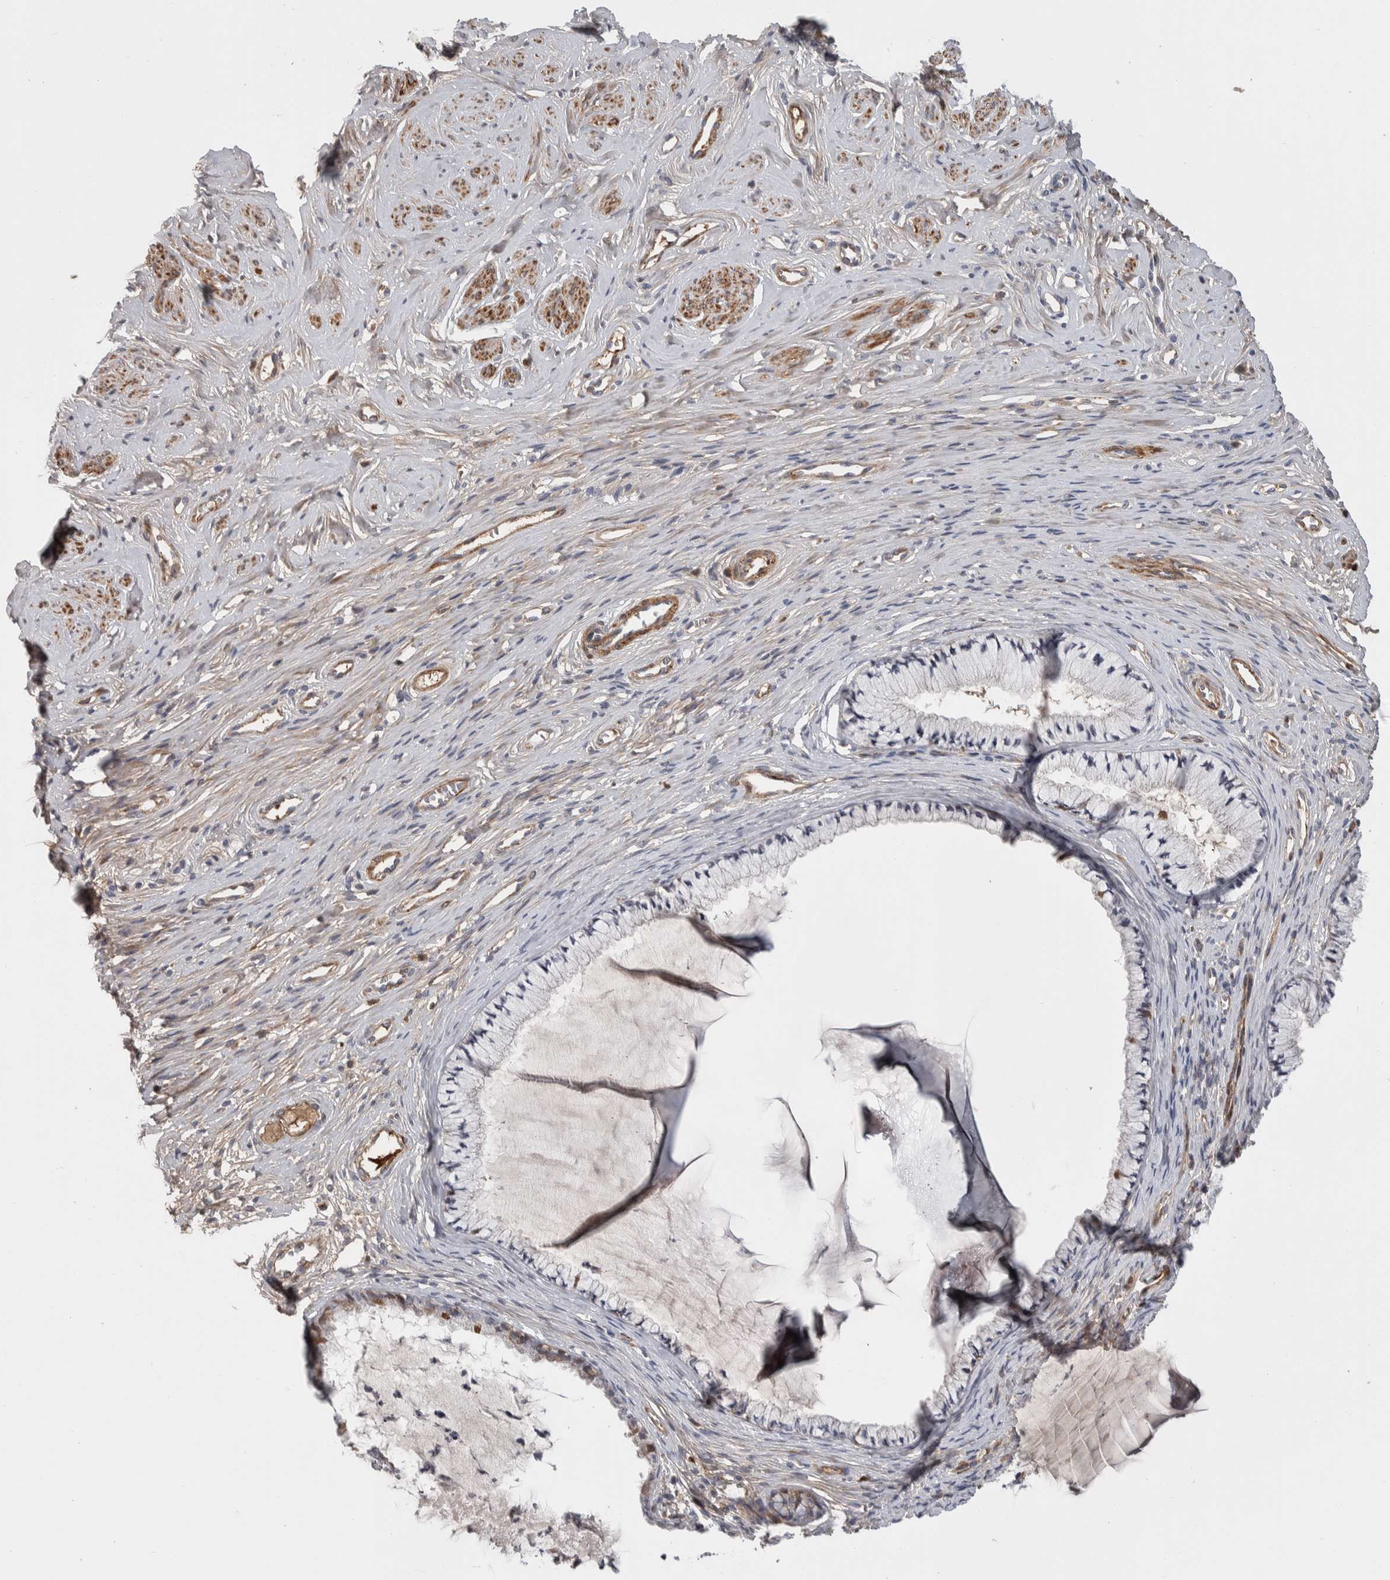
{"staining": {"intensity": "weak", "quantity": "<25%", "location": "cytoplasmic/membranous"}, "tissue": "cervix", "cell_type": "Glandular cells", "image_type": "normal", "snomed": [{"axis": "morphology", "description": "Normal tissue, NOS"}, {"axis": "topography", "description": "Cervix"}], "caption": "The histopathology image demonstrates no staining of glandular cells in normal cervix.", "gene": "PSMG3", "patient": {"sex": "female", "age": 77}}